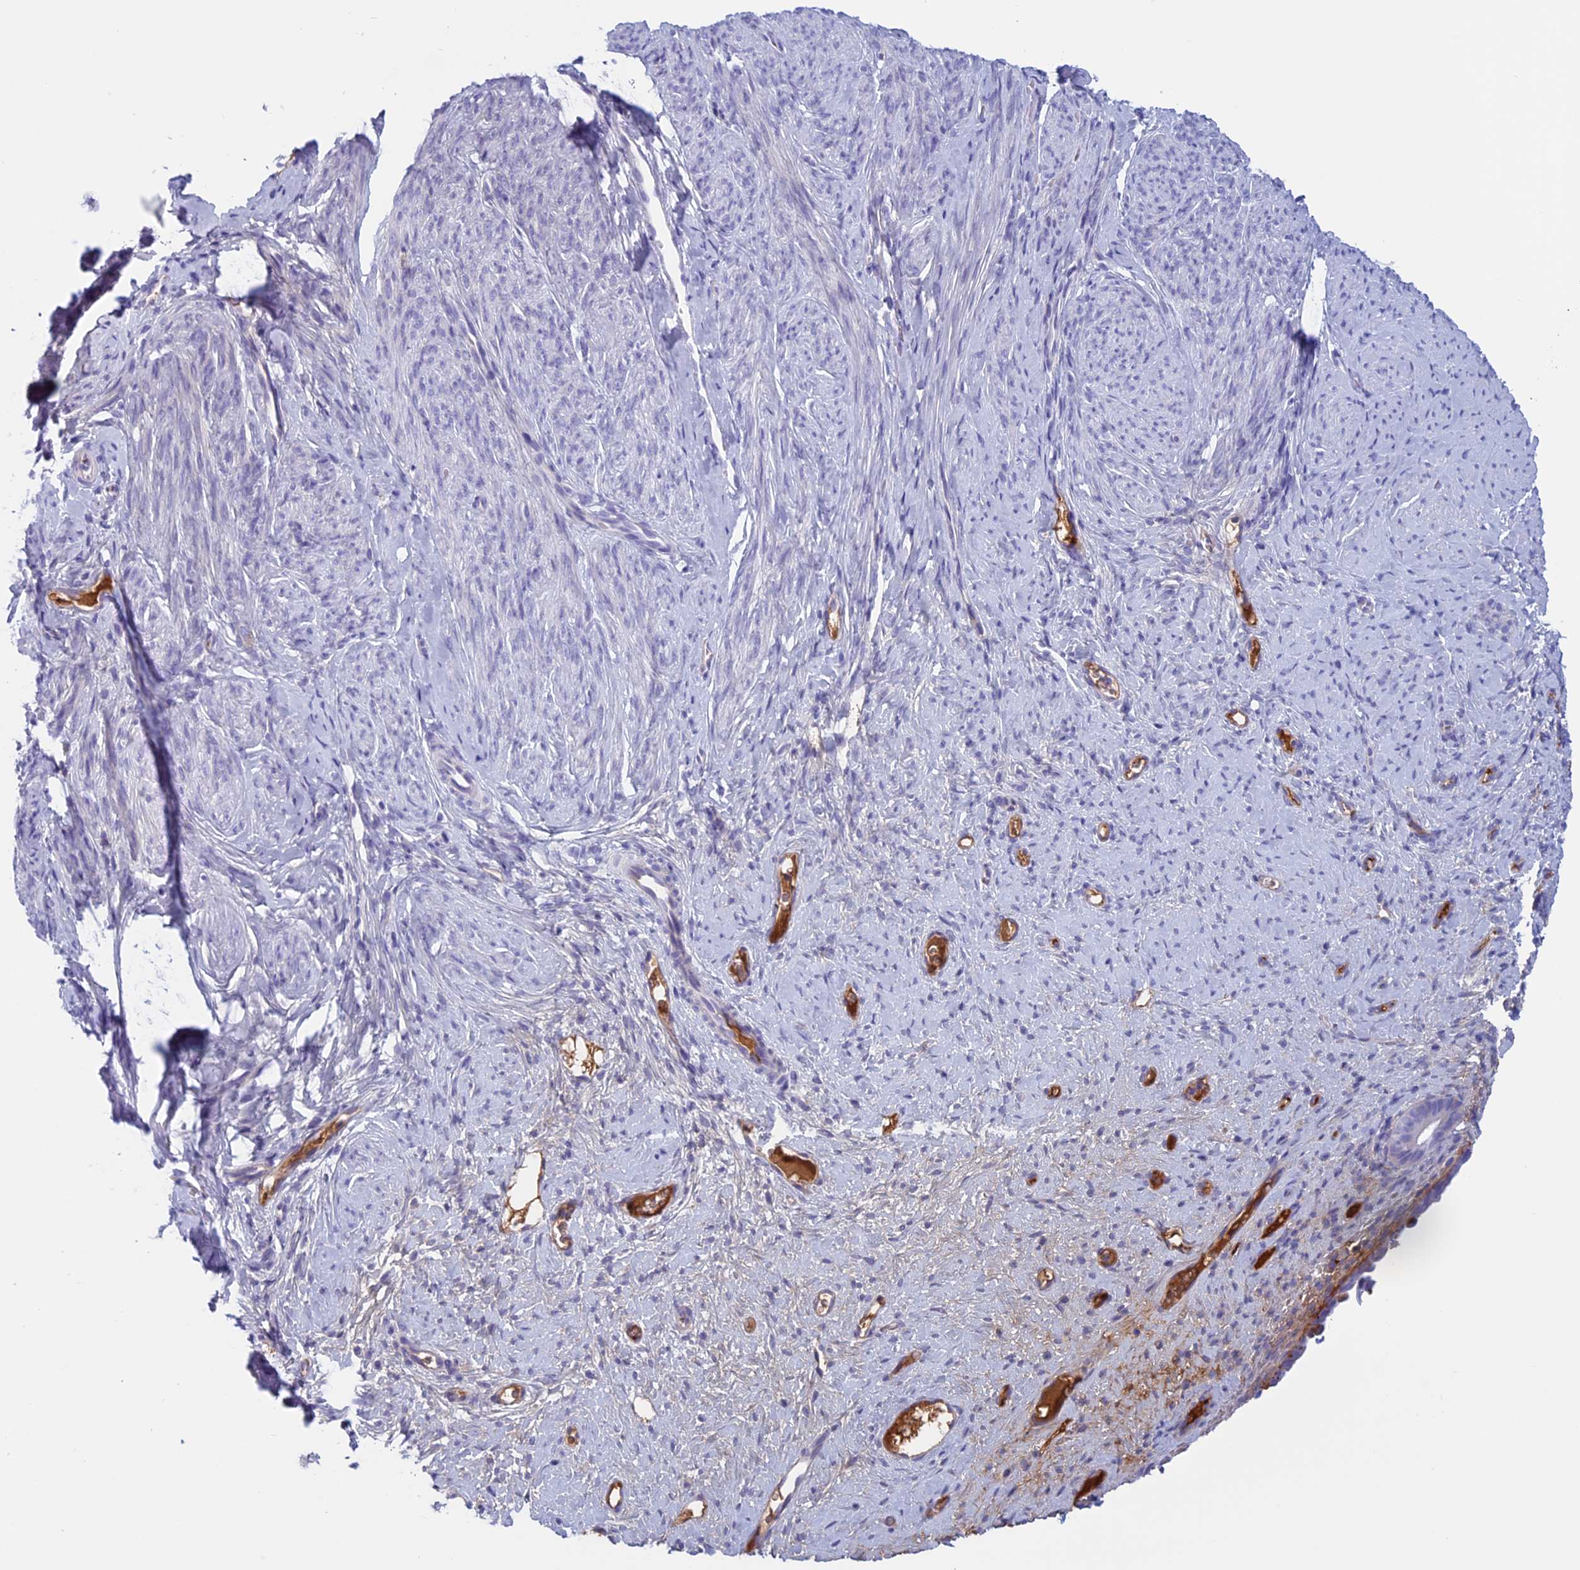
{"staining": {"intensity": "negative", "quantity": "none", "location": "none"}, "tissue": "endometrium", "cell_type": "Cells in endometrial stroma", "image_type": "normal", "snomed": [{"axis": "morphology", "description": "Normal tissue, NOS"}, {"axis": "topography", "description": "Endometrium"}], "caption": "Cells in endometrial stroma show no significant expression in unremarkable endometrium. The staining was performed using DAB to visualize the protein expression in brown, while the nuclei were stained in blue with hematoxylin (Magnification: 20x).", "gene": "ANGPTL2", "patient": {"sex": "female", "age": 65}}